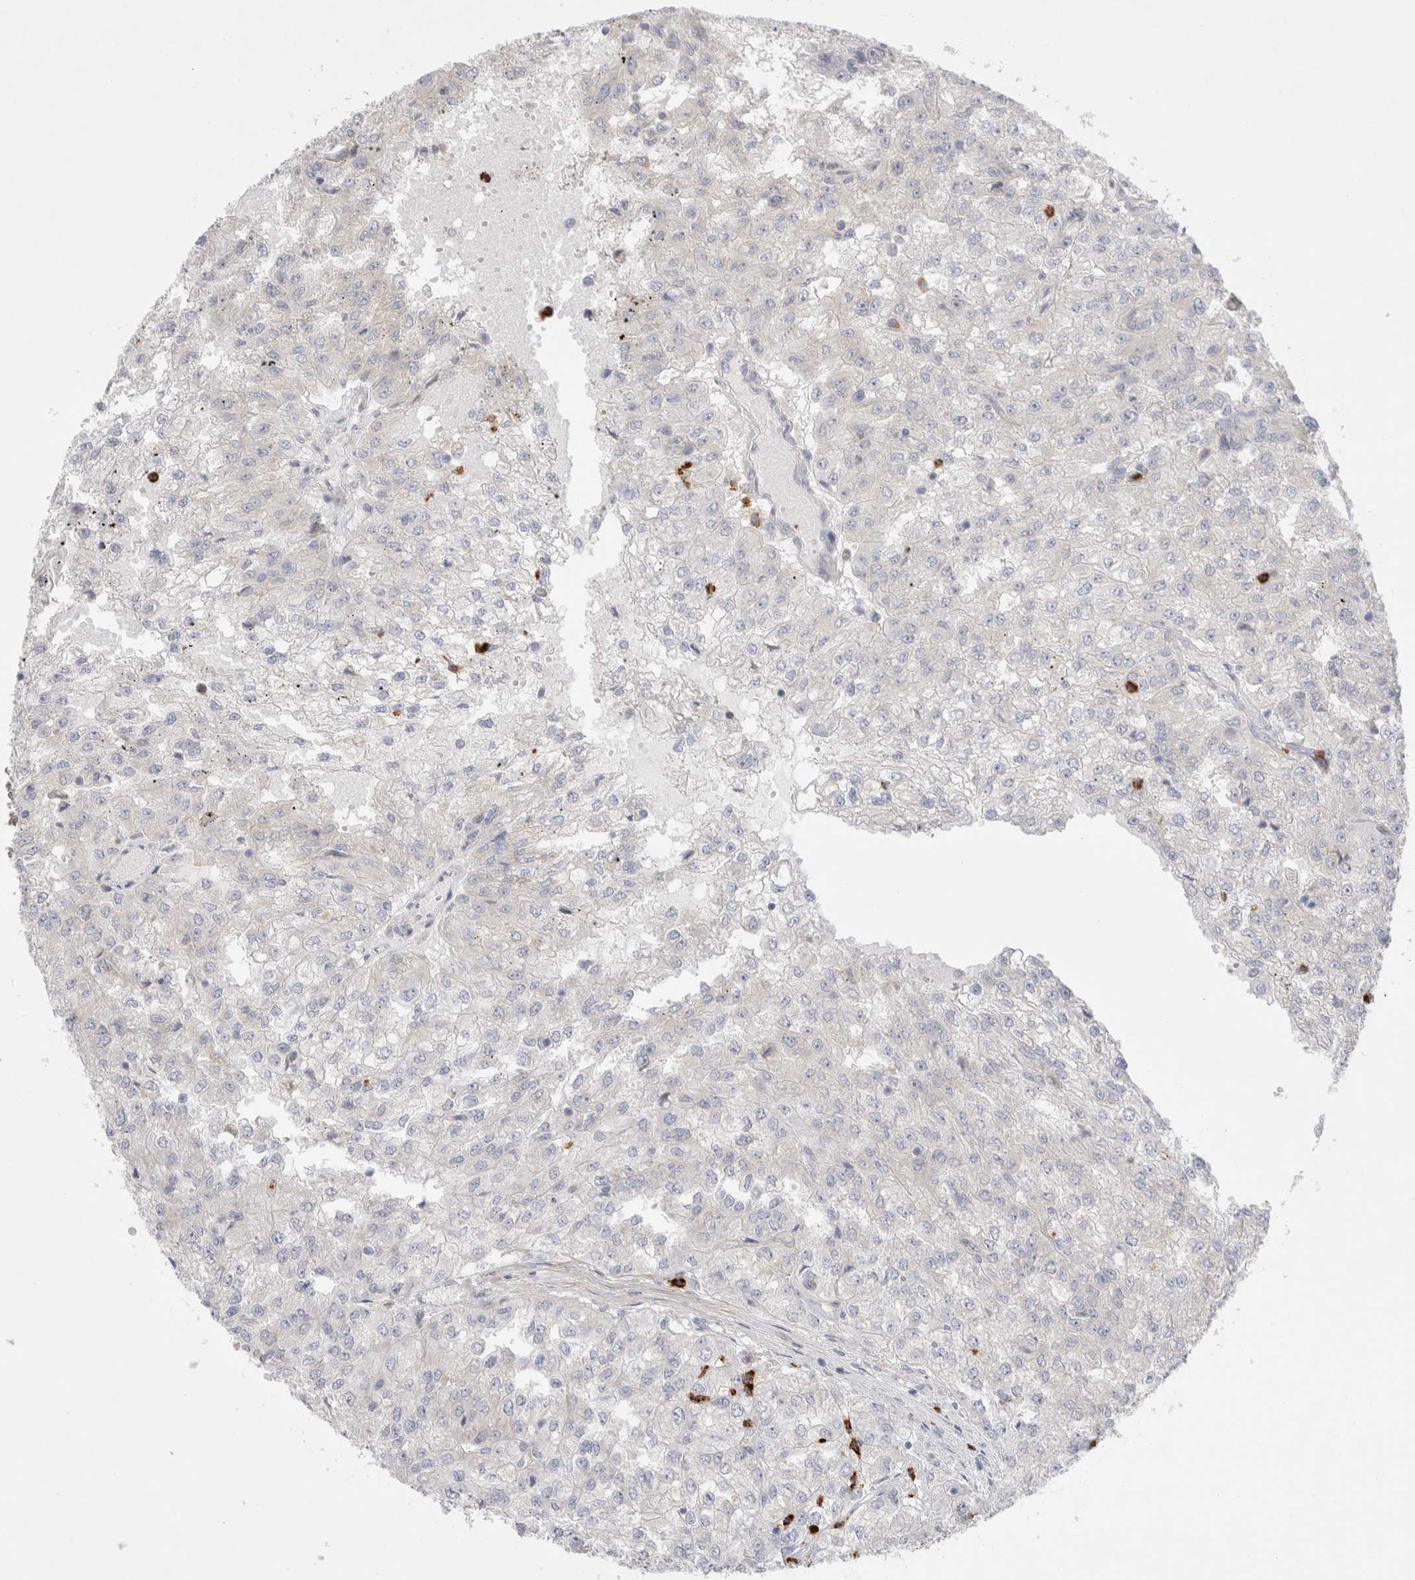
{"staining": {"intensity": "negative", "quantity": "none", "location": "none"}, "tissue": "renal cancer", "cell_type": "Tumor cells", "image_type": "cancer", "snomed": [{"axis": "morphology", "description": "Adenocarcinoma, NOS"}, {"axis": "topography", "description": "Kidney"}], "caption": "Adenocarcinoma (renal) stained for a protein using immunohistochemistry (IHC) reveals no expression tumor cells.", "gene": "GSDMB", "patient": {"sex": "female", "age": 54}}